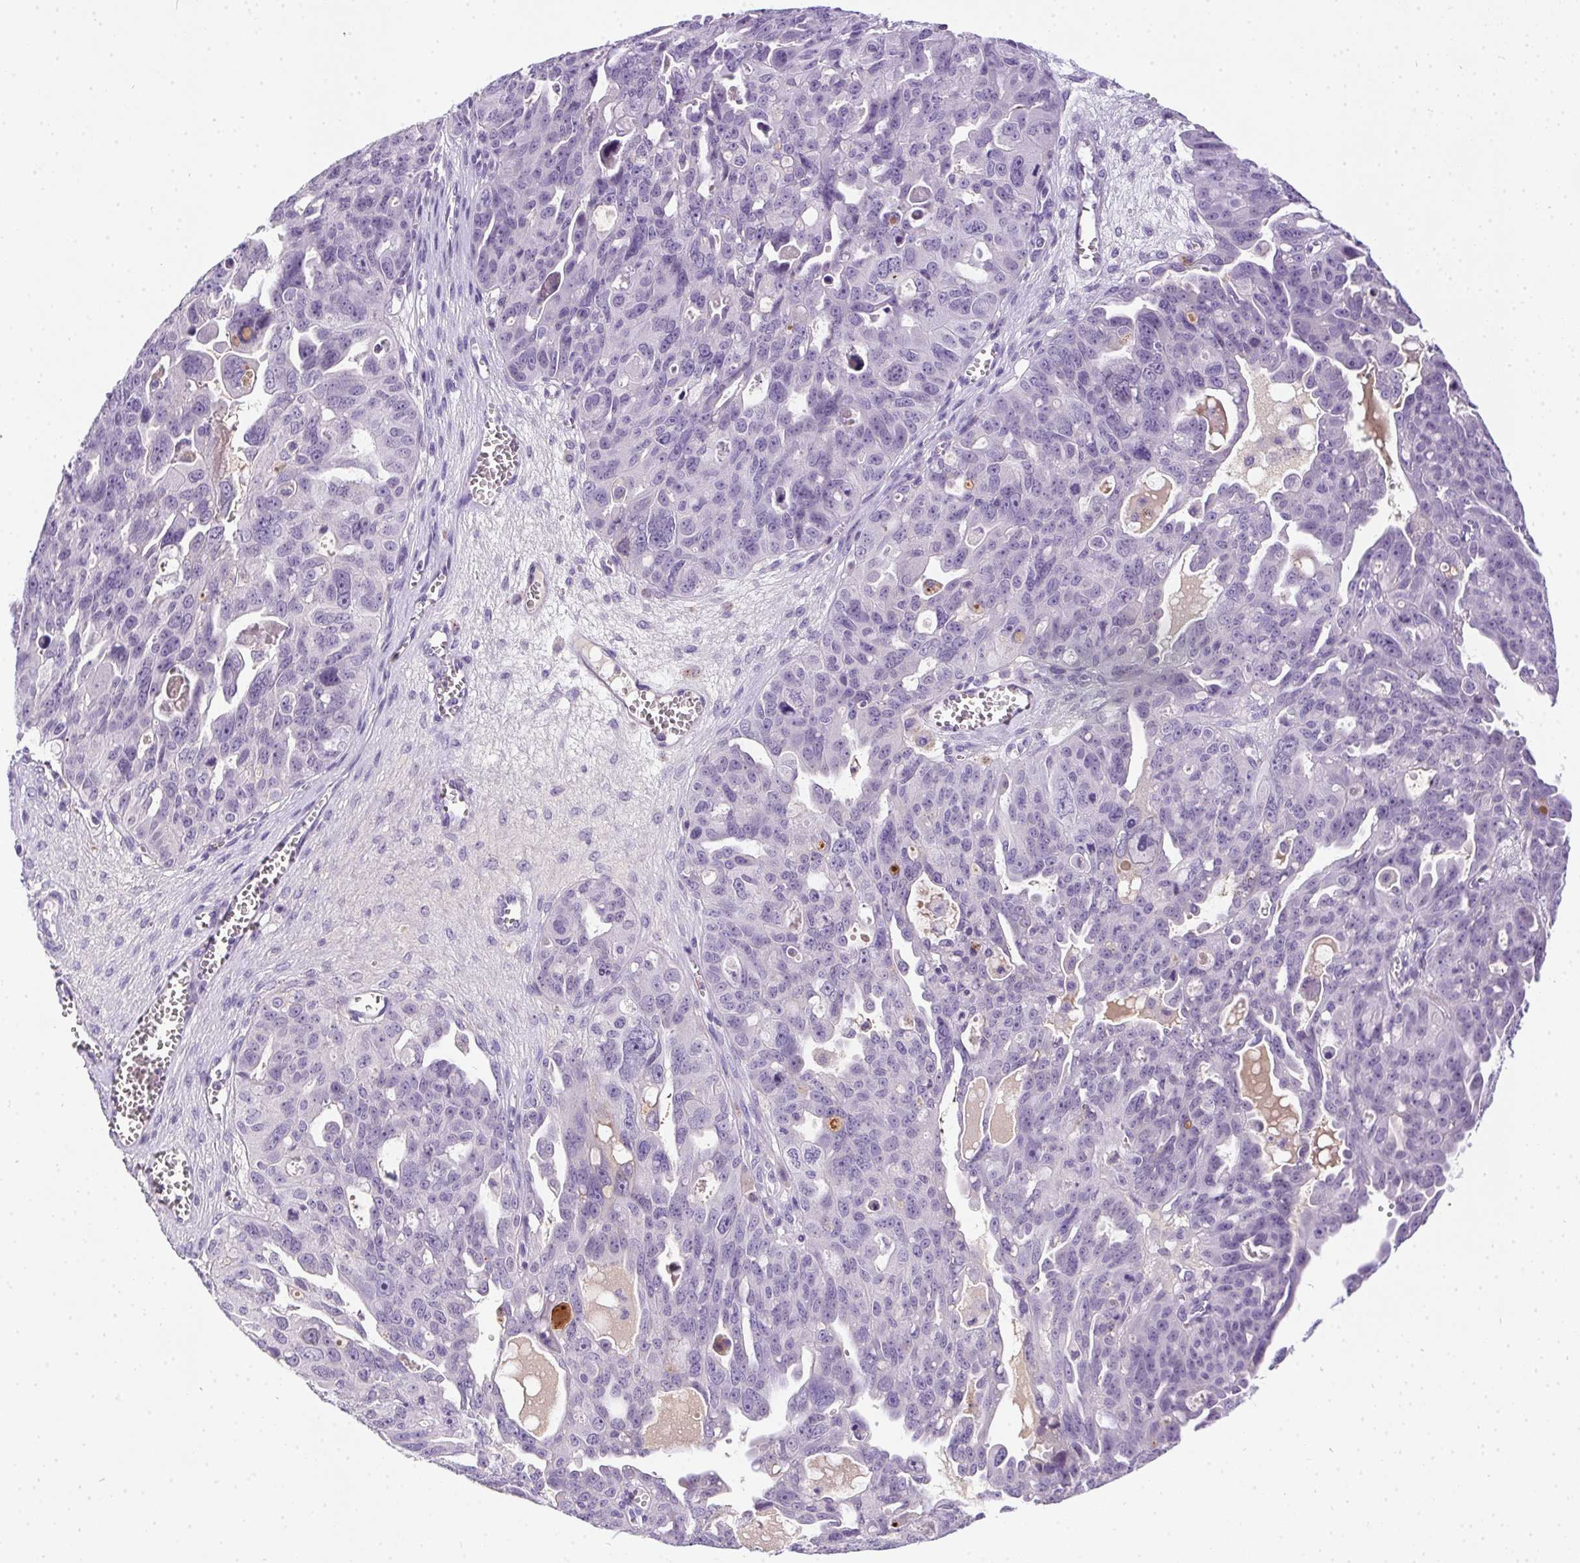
{"staining": {"intensity": "negative", "quantity": "none", "location": "none"}, "tissue": "ovarian cancer", "cell_type": "Tumor cells", "image_type": "cancer", "snomed": [{"axis": "morphology", "description": "Carcinoma, endometroid"}, {"axis": "topography", "description": "Ovary"}], "caption": "Immunohistochemical staining of human ovarian endometroid carcinoma shows no significant staining in tumor cells.", "gene": "SSTR4", "patient": {"sex": "female", "age": 70}}